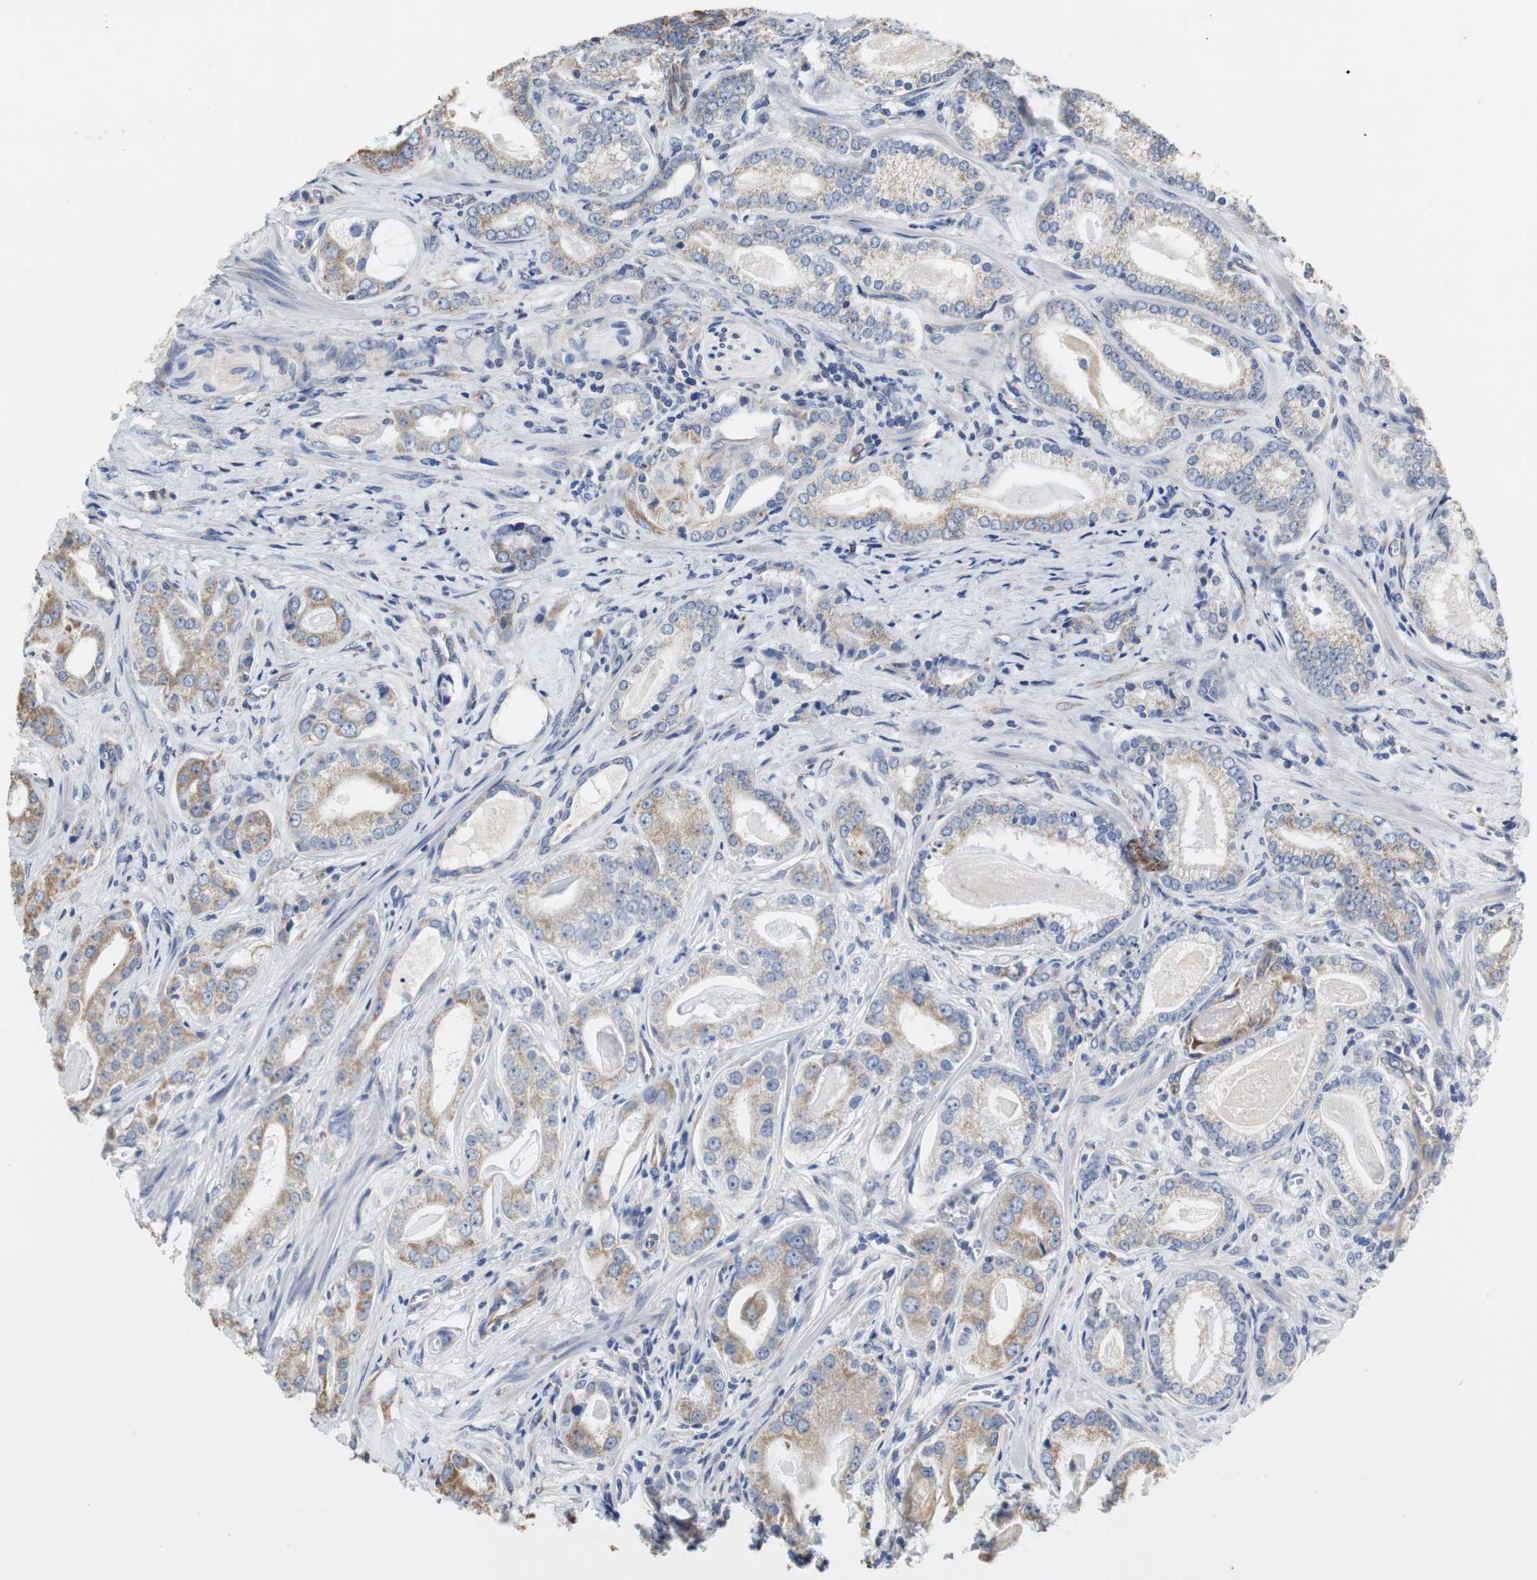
{"staining": {"intensity": "moderate", "quantity": ">75%", "location": "cytoplasmic/membranous"}, "tissue": "prostate cancer", "cell_type": "Tumor cells", "image_type": "cancer", "snomed": [{"axis": "morphology", "description": "Adenocarcinoma, Low grade"}, {"axis": "topography", "description": "Prostate"}], "caption": "Immunohistochemical staining of human prostate low-grade adenocarcinoma displays medium levels of moderate cytoplasmic/membranous protein expression in approximately >75% of tumor cells.", "gene": "PCK1", "patient": {"sex": "male", "age": 59}}